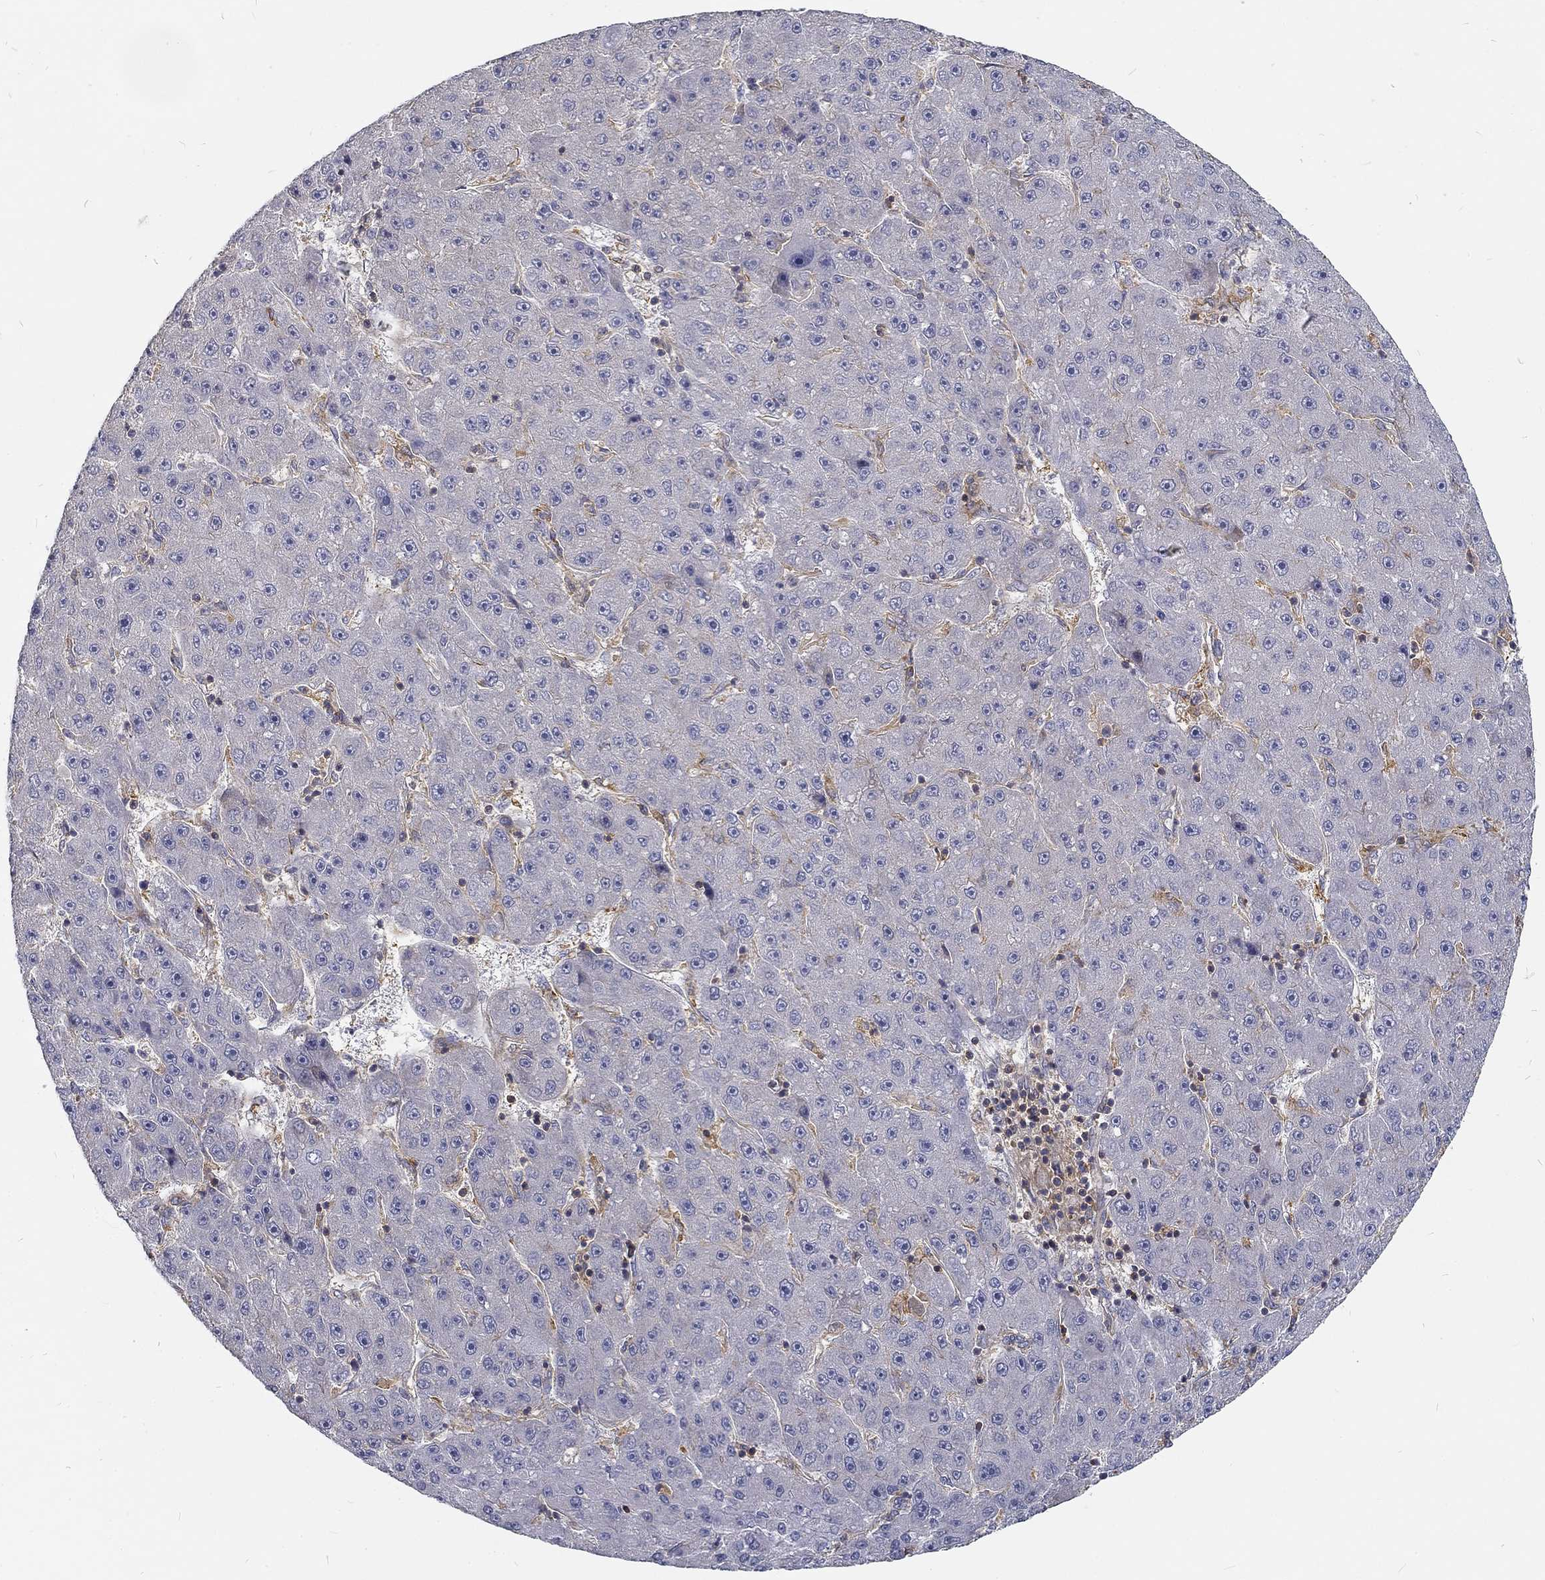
{"staining": {"intensity": "negative", "quantity": "none", "location": "none"}, "tissue": "liver cancer", "cell_type": "Tumor cells", "image_type": "cancer", "snomed": [{"axis": "morphology", "description": "Carcinoma, Hepatocellular, NOS"}, {"axis": "topography", "description": "Liver"}], "caption": "An IHC micrograph of liver hepatocellular carcinoma is shown. There is no staining in tumor cells of liver hepatocellular carcinoma. (Immunohistochemistry, brightfield microscopy, high magnification).", "gene": "MTMR11", "patient": {"sex": "male", "age": 67}}